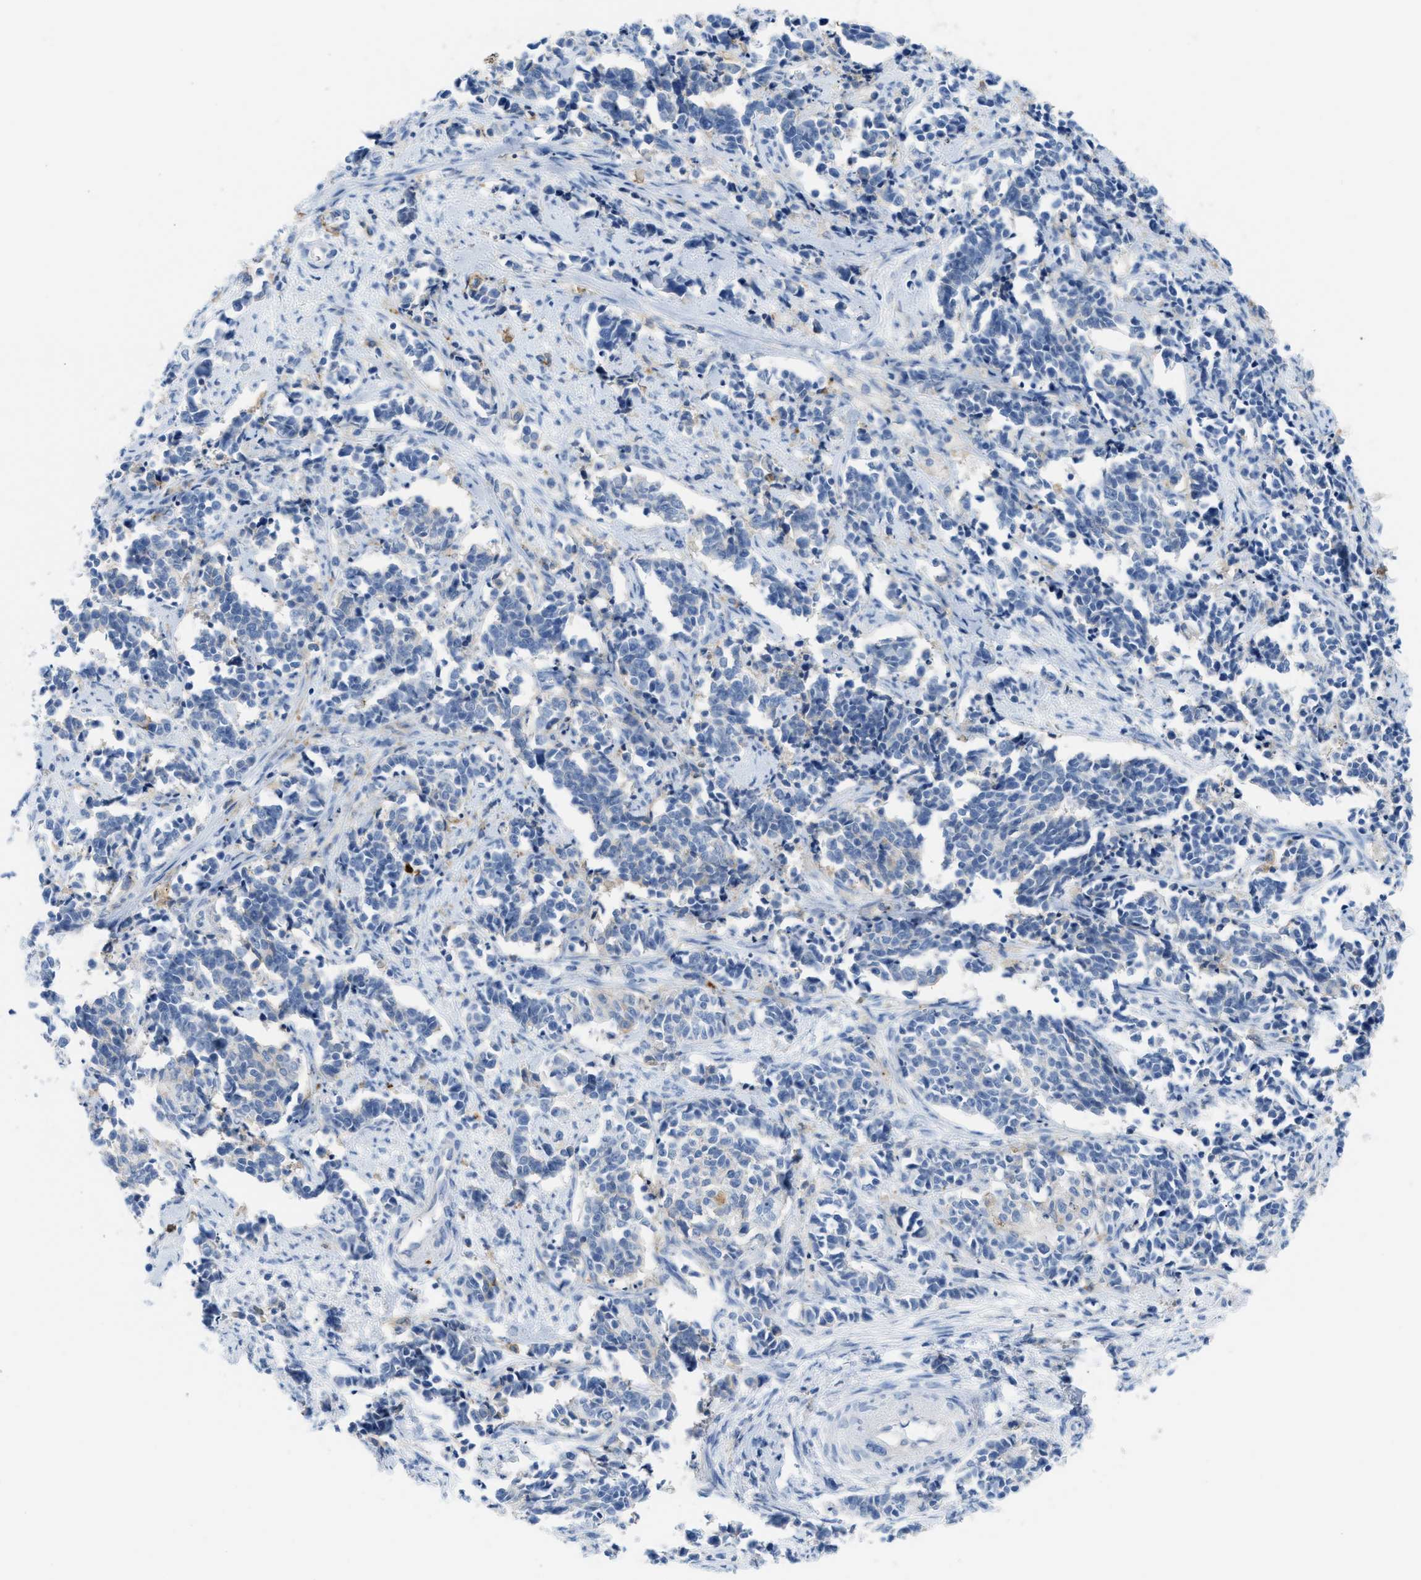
{"staining": {"intensity": "negative", "quantity": "none", "location": "none"}, "tissue": "cervical cancer", "cell_type": "Tumor cells", "image_type": "cancer", "snomed": [{"axis": "morphology", "description": "Normal tissue, NOS"}, {"axis": "morphology", "description": "Squamous cell carcinoma, NOS"}, {"axis": "topography", "description": "Cervix"}], "caption": "The histopathology image reveals no staining of tumor cells in cervical cancer (squamous cell carcinoma).", "gene": "SLC3A2", "patient": {"sex": "female", "age": 35}}